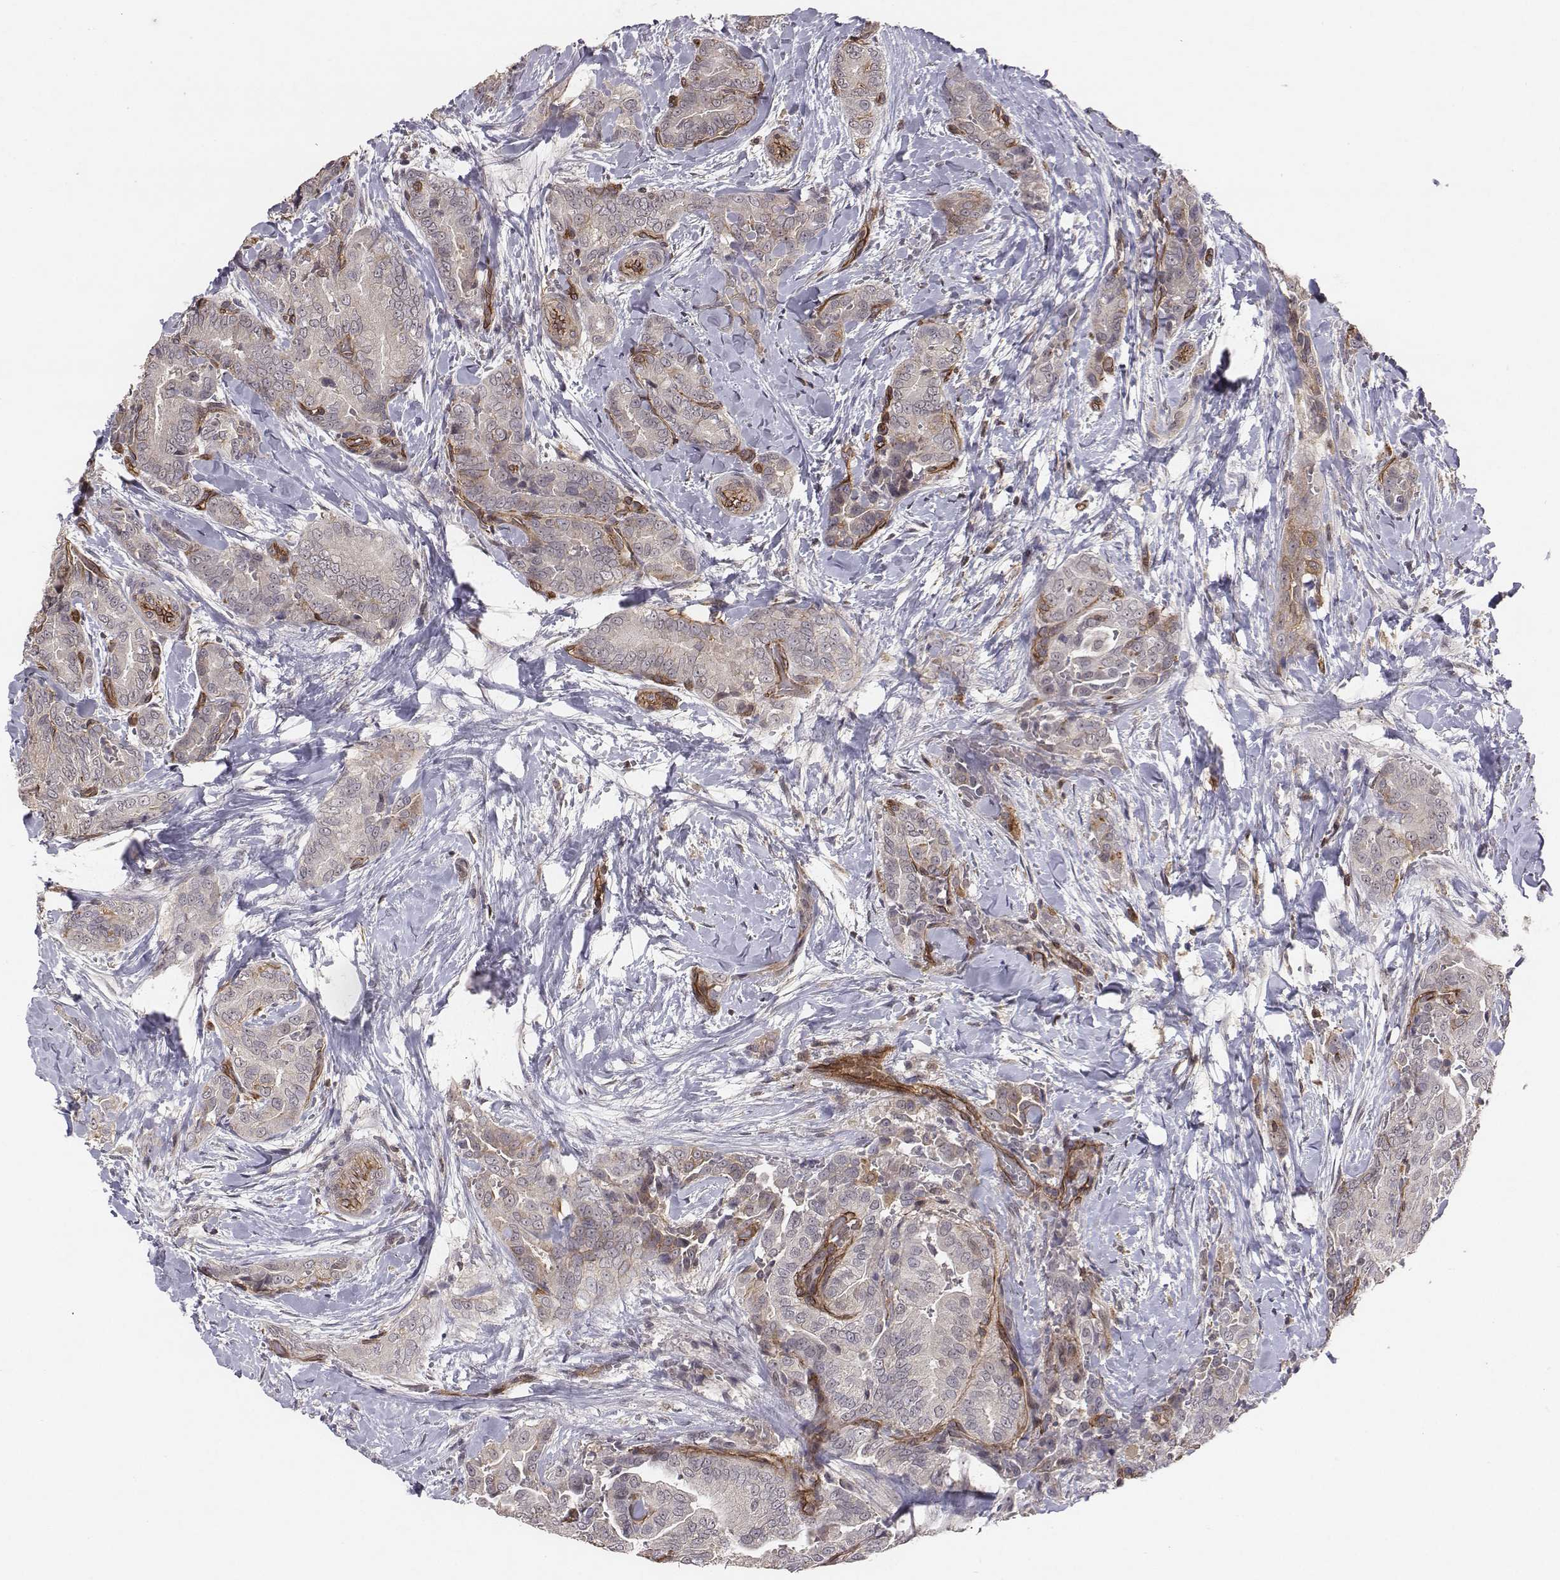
{"staining": {"intensity": "negative", "quantity": "none", "location": "none"}, "tissue": "thyroid cancer", "cell_type": "Tumor cells", "image_type": "cancer", "snomed": [{"axis": "morphology", "description": "Papillary adenocarcinoma, NOS"}, {"axis": "topography", "description": "Thyroid gland"}], "caption": "There is no significant expression in tumor cells of thyroid cancer (papillary adenocarcinoma). (Brightfield microscopy of DAB (3,3'-diaminobenzidine) immunohistochemistry (IHC) at high magnification).", "gene": "PTPRG", "patient": {"sex": "male", "age": 61}}